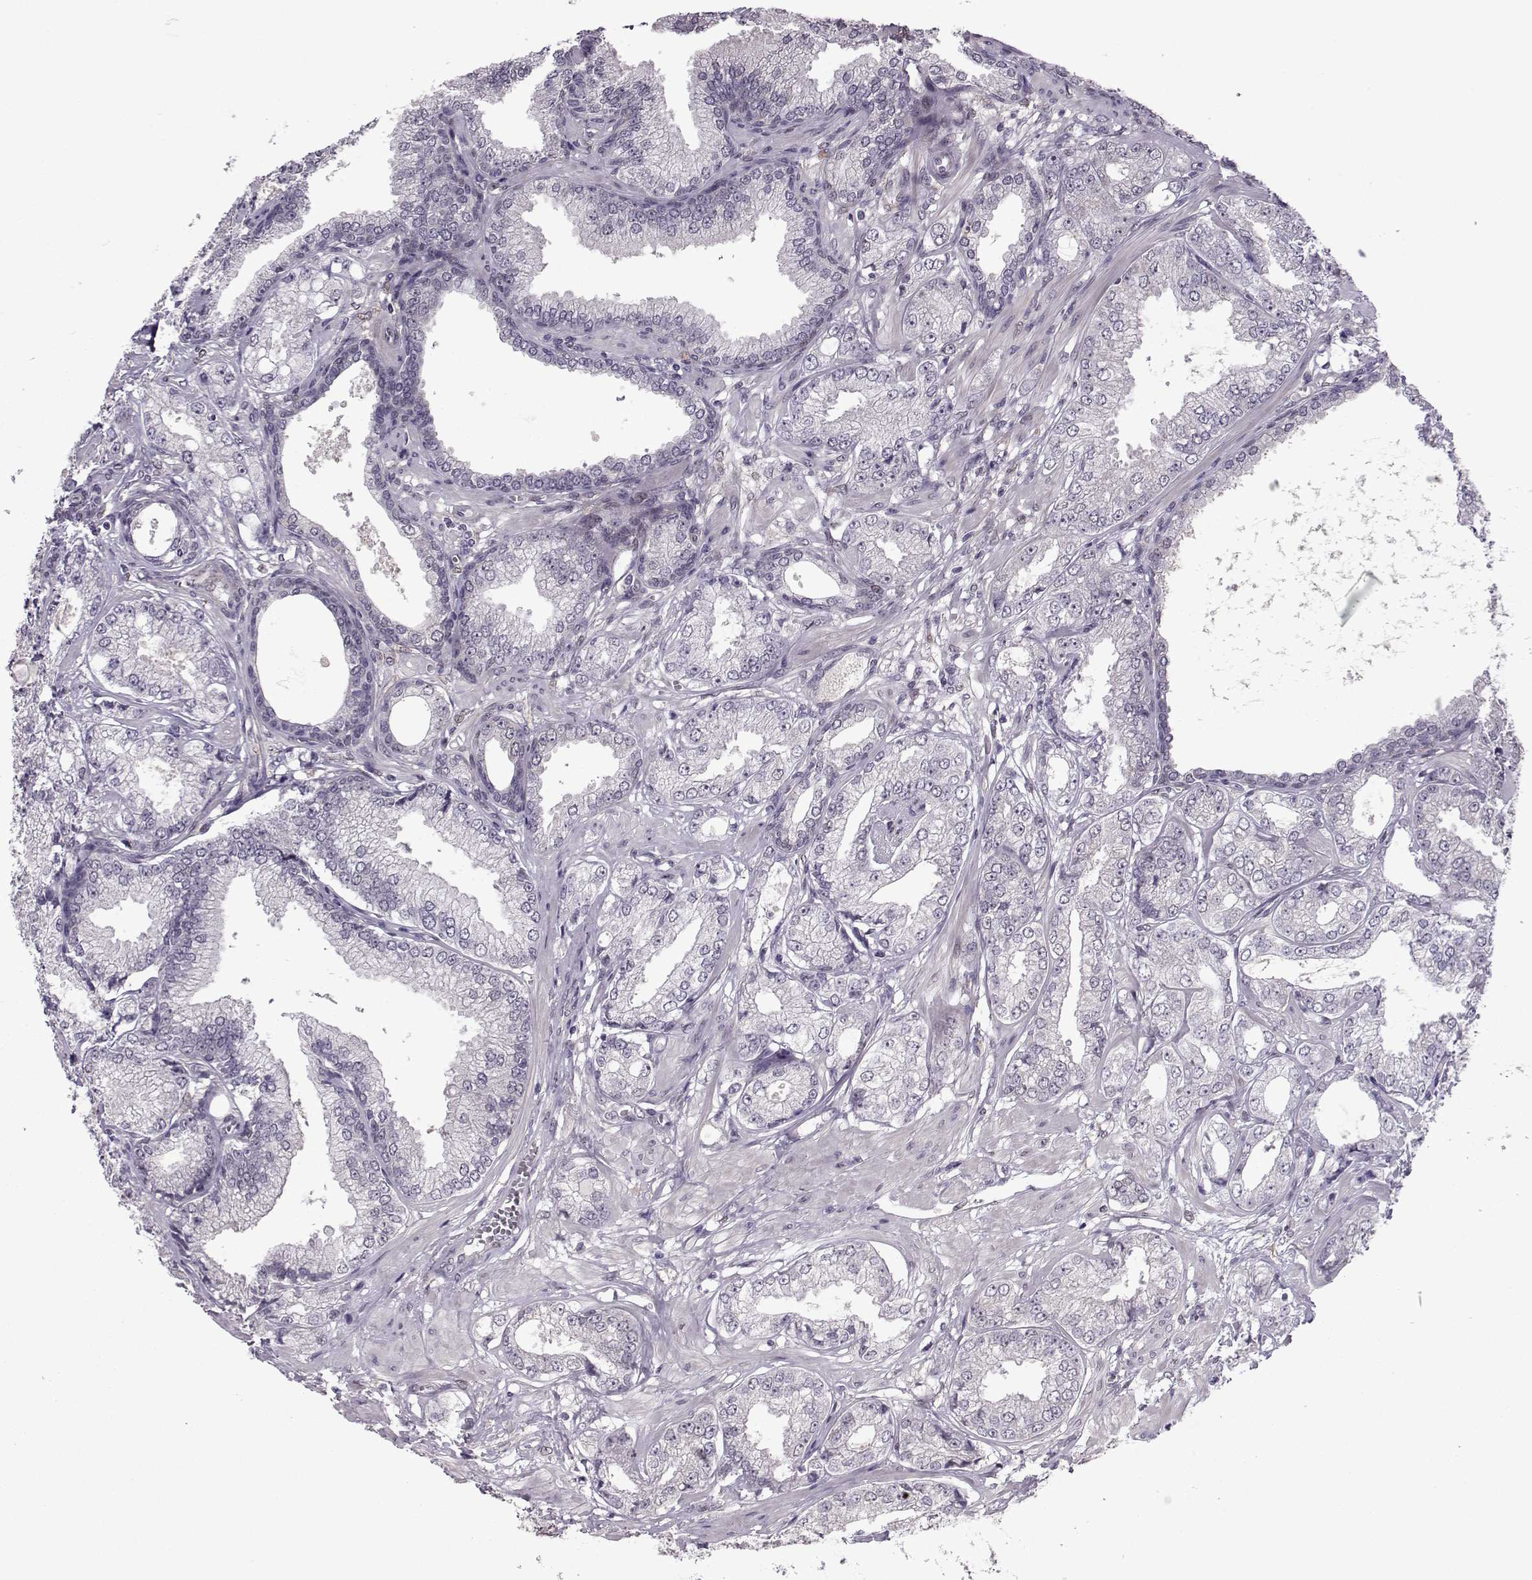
{"staining": {"intensity": "weak", "quantity": "<25%", "location": "cytoplasmic/membranous"}, "tissue": "prostate cancer", "cell_type": "Tumor cells", "image_type": "cancer", "snomed": [{"axis": "morphology", "description": "Adenocarcinoma, NOS"}, {"axis": "topography", "description": "Prostate"}], "caption": "DAB (3,3'-diaminobenzidine) immunohistochemical staining of human prostate cancer demonstrates no significant expression in tumor cells. (Stains: DAB (3,3'-diaminobenzidine) immunohistochemistry (IHC) with hematoxylin counter stain, Microscopy: brightfield microscopy at high magnification).", "gene": "CDK4", "patient": {"sex": "male", "age": 64}}